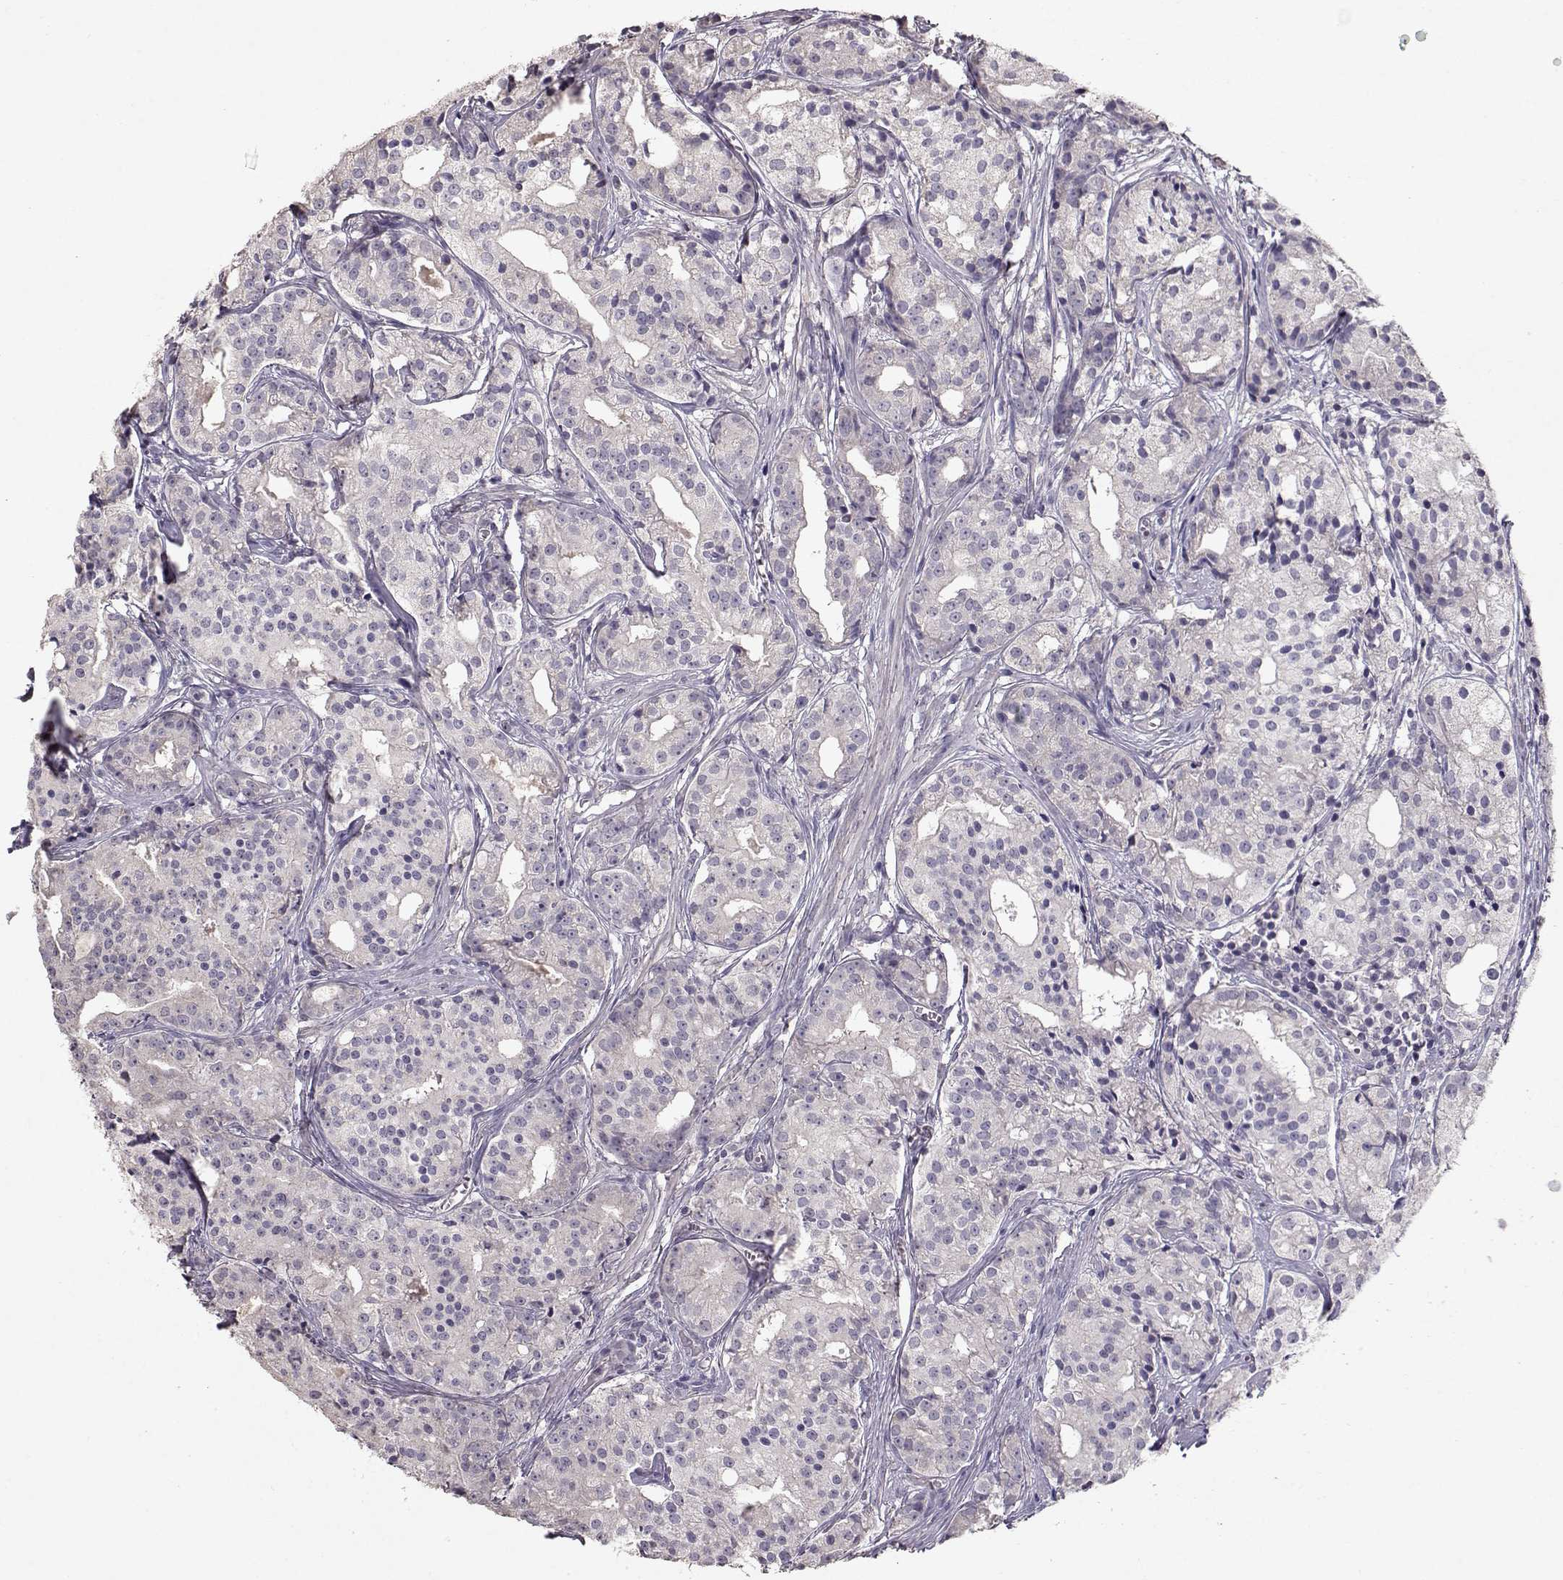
{"staining": {"intensity": "negative", "quantity": "none", "location": "none"}, "tissue": "prostate cancer", "cell_type": "Tumor cells", "image_type": "cancer", "snomed": [{"axis": "morphology", "description": "Adenocarcinoma, Medium grade"}, {"axis": "topography", "description": "Prostate"}], "caption": "A micrograph of human prostate cancer (adenocarcinoma (medium-grade)) is negative for staining in tumor cells. Nuclei are stained in blue.", "gene": "PMCH", "patient": {"sex": "male", "age": 74}}